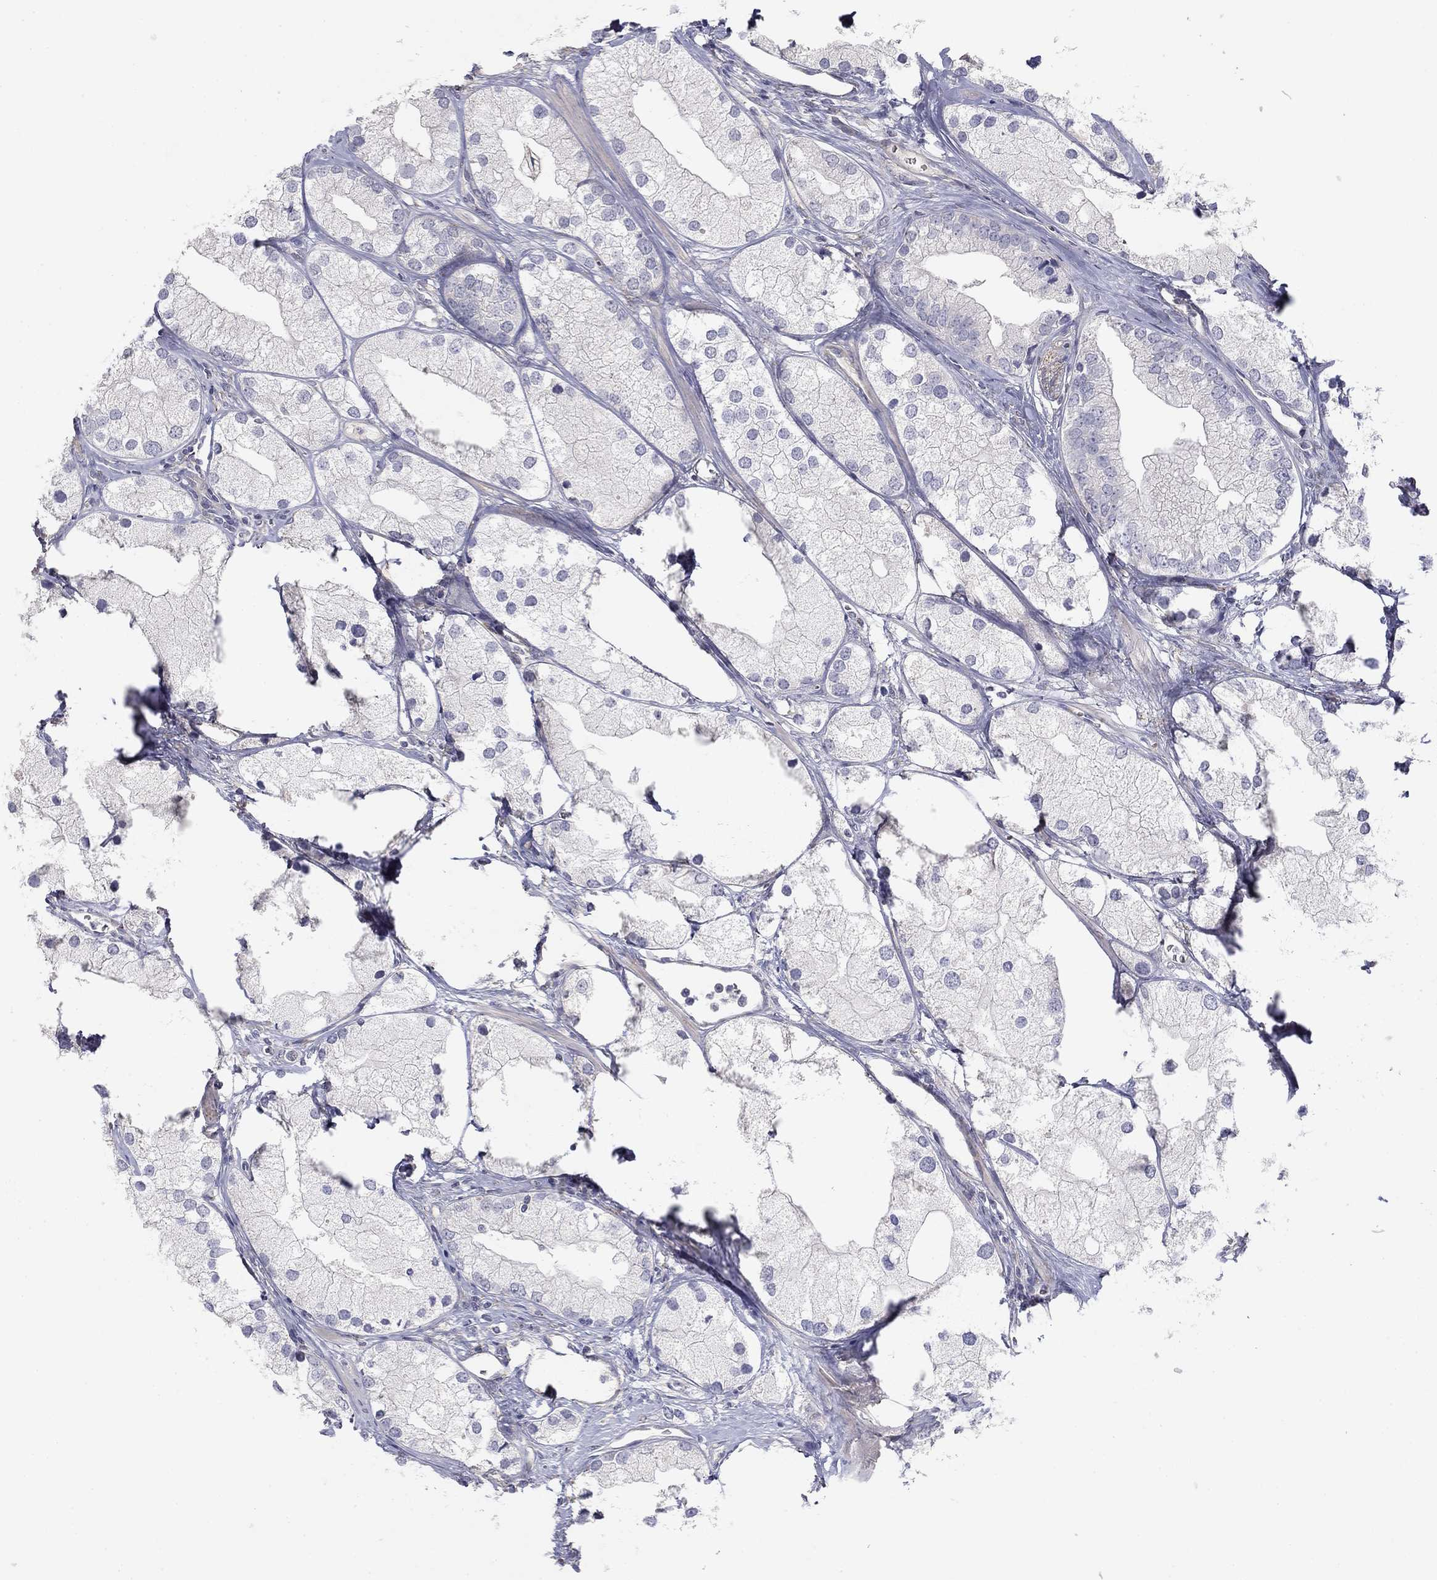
{"staining": {"intensity": "negative", "quantity": "none", "location": "none"}, "tissue": "prostate cancer", "cell_type": "Tumor cells", "image_type": "cancer", "snomed": [{"axis": "morphology", "description": "Adenocarcinoma, NOS"}, {"axis": "topography", "description": "Prostate and seminal vesicle, NOS"}, {"axis": "topography", "description": "Prostate"}], "caption": "Adenocarcinoma (prostate) stained for a protein using immunohistochemistry demonstrates no staining tumor cells.", "gene": "SEPTIN3", "patient": {"sex": "male", "age": 79}}